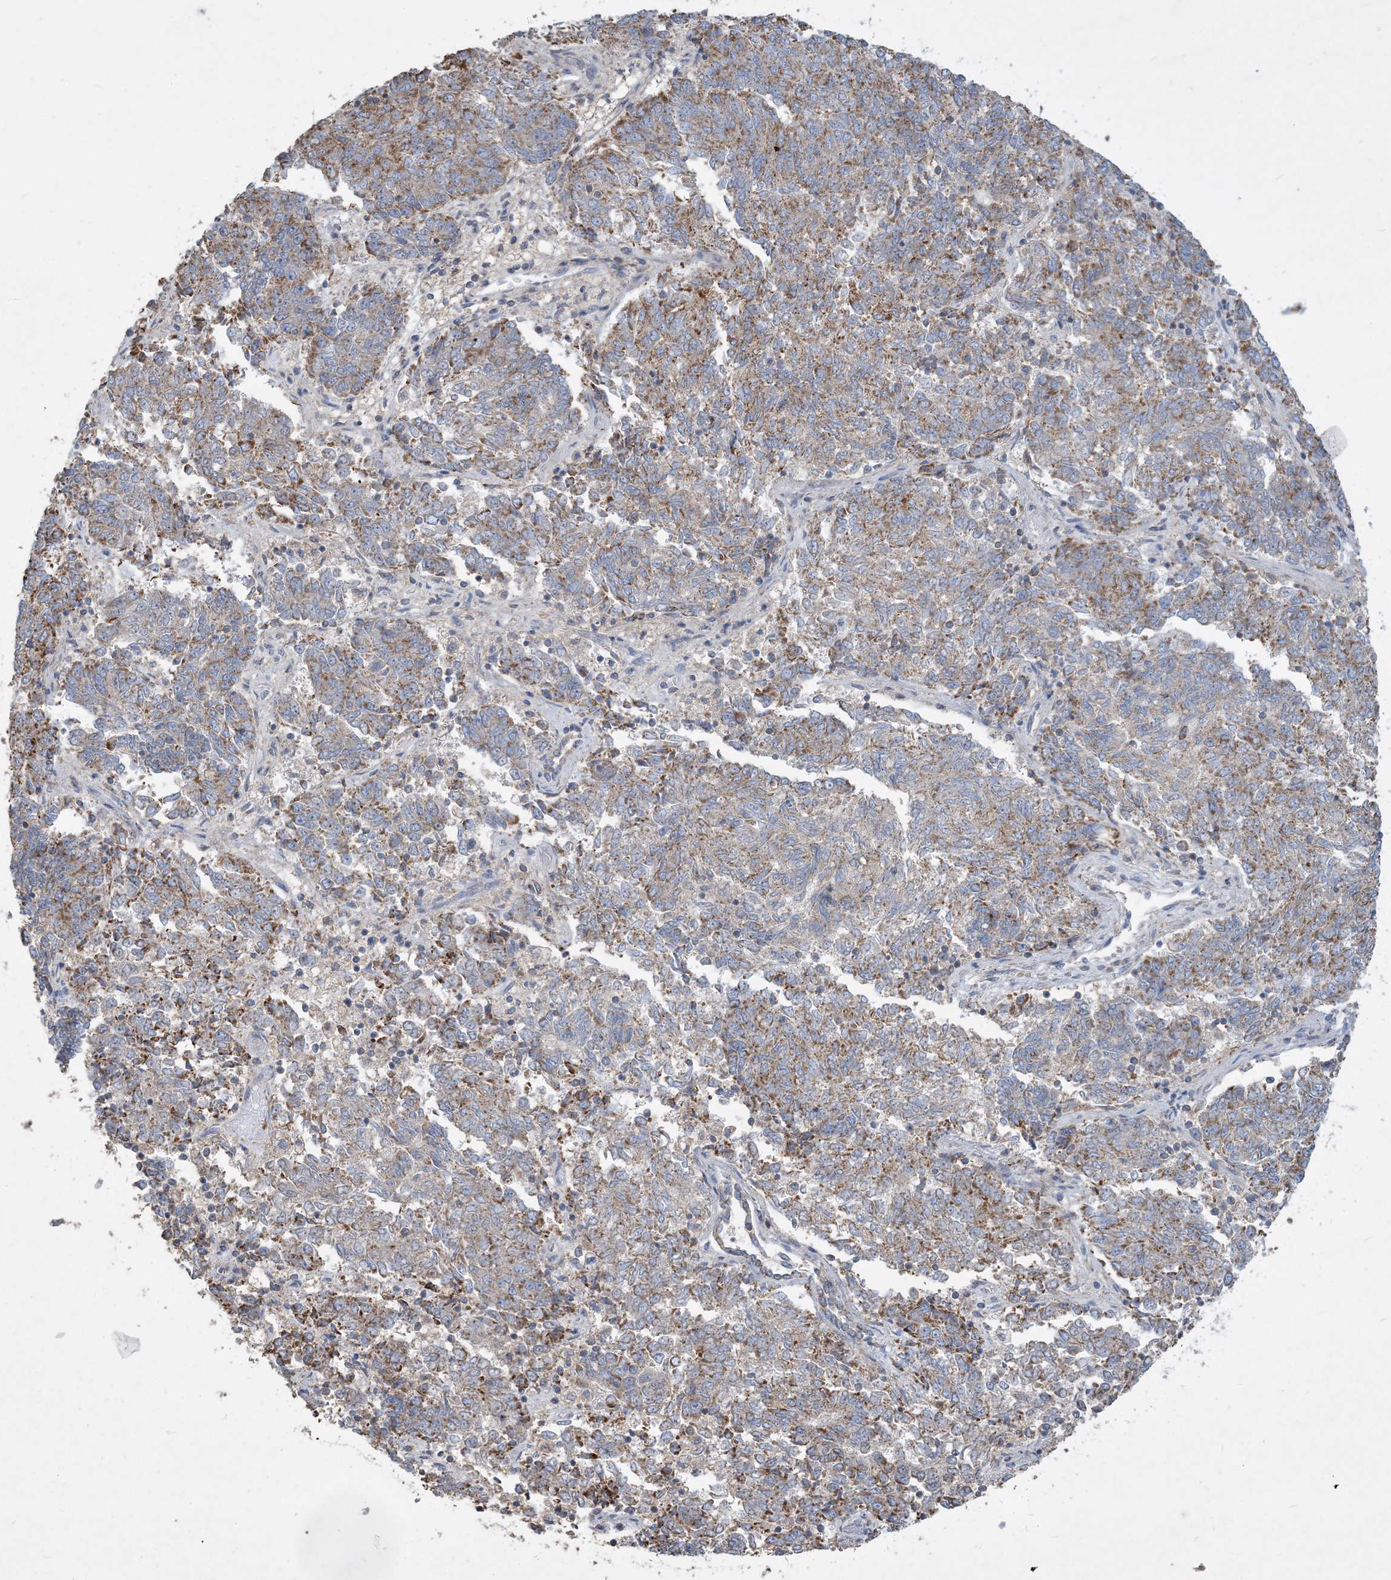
{"staining": {"intensity": "moderate", "quantity": ">75%", "location": "cytoplasmic/membranous"}, "tissue": "endometrial cancer", "cell_type": "Tumor cells", "image_type": "cancer", "snomed": [{"axis": "morphology", "description": "Adenocarcinoma, NOS"}, {"axis": "topography", "description": "Endometrium"}], "caption": "Tumor cells demonstrate medium levels of moderate cytoplasmic/membranous positivity in approximately >75% of cells in endometrial cancer (adenocarcinoma).", "gene": "ECHDC1", "patient": {"sex": "female", "age": 80}}